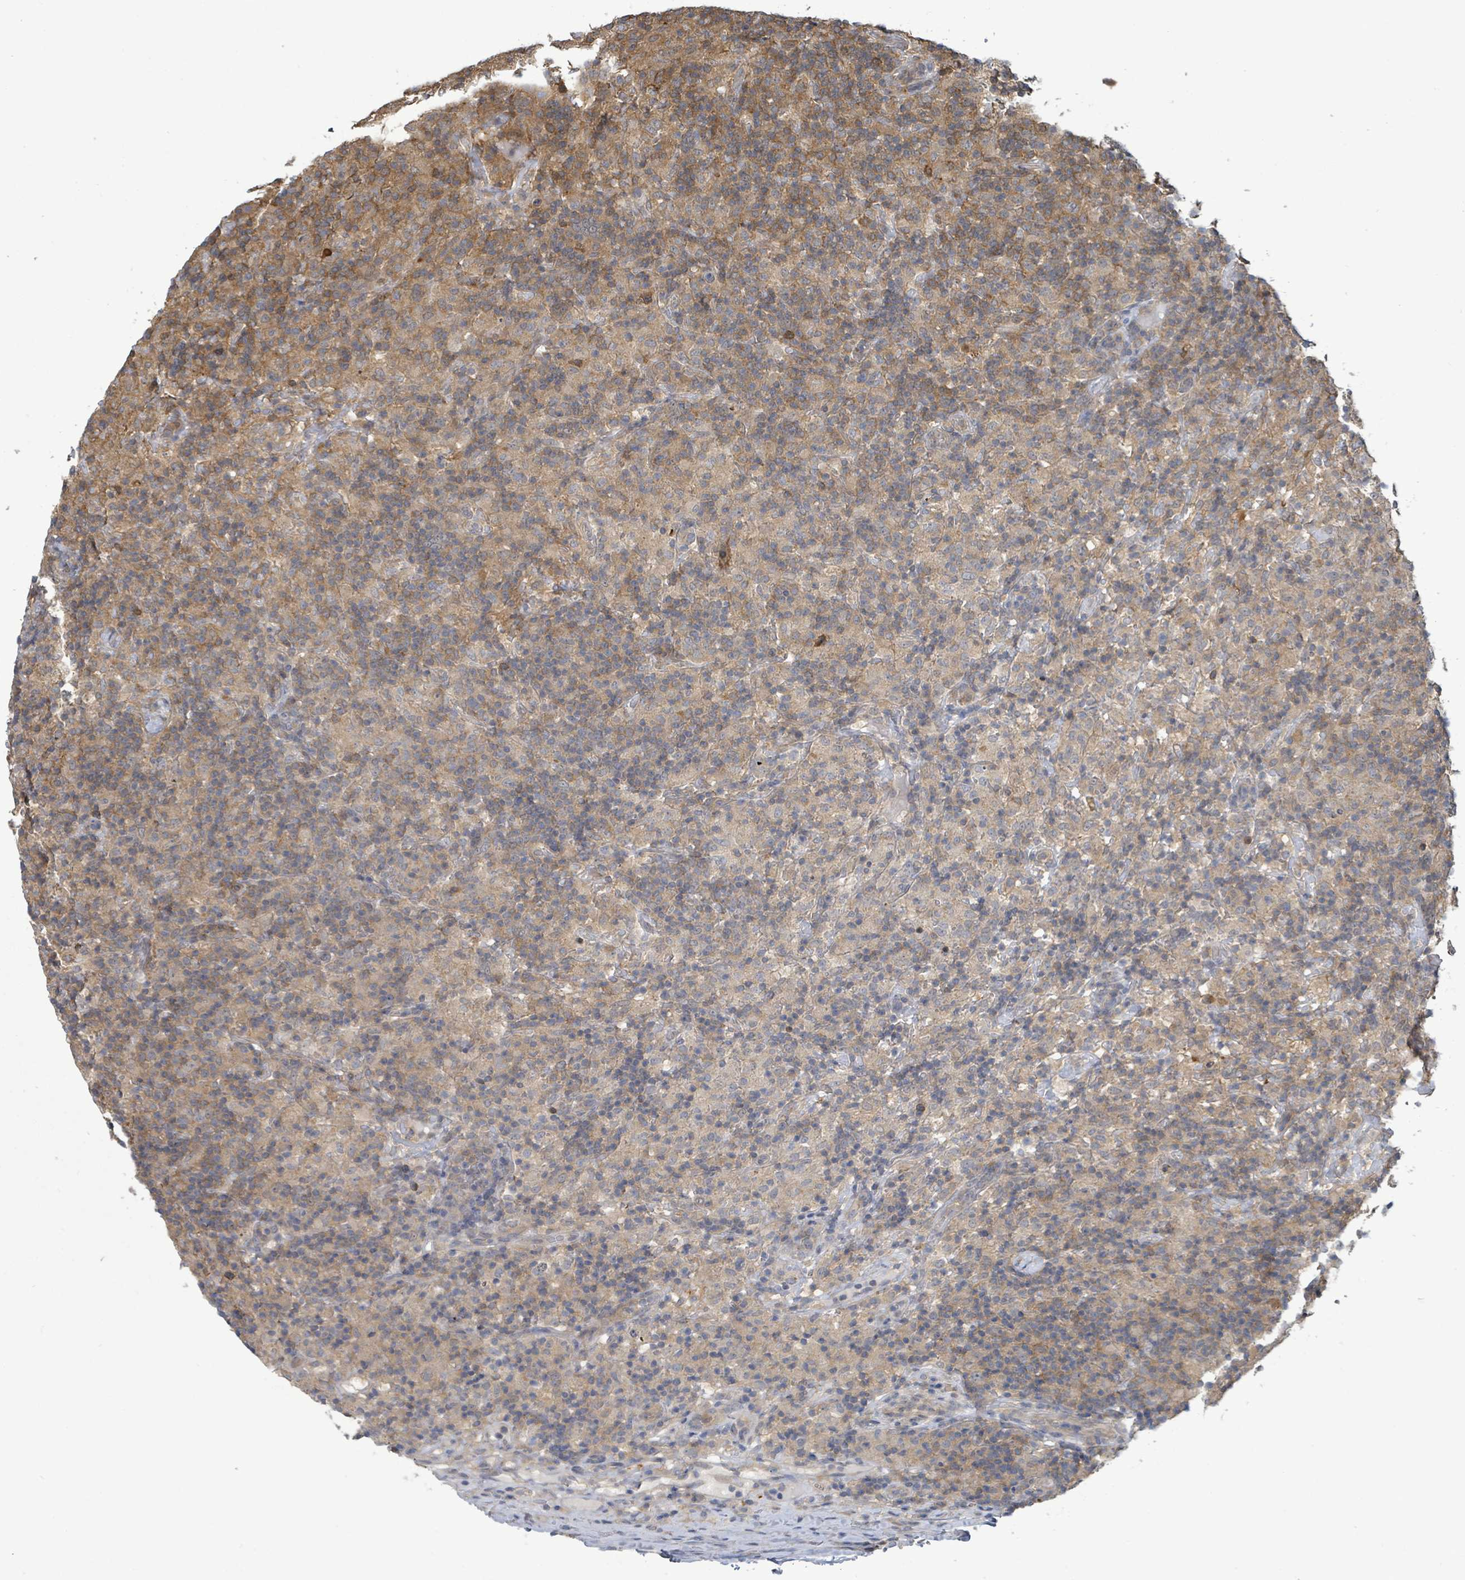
{"staining": {"intensity": "weak", "quantity": "<25%", "location": "cytoplasmic/membranous"}, "tissue": "lymphoma", "cell_type": "Tumor cells", "image_type": "cancer", "snomed": [{"axis": "morphology", "description": "Hodgkin's disease, NOS"}, {"axis": "topography", "description": "Lymph node"}], "caption": "Tumor cells are negative for brown protein staining in Hodgkin's disease. (Brightfield microscopy of DAB immunohistochemistry (IHC) at high magnification).", "gene": "PGAM1", "patient": {"sex": "male", "age": 70}}